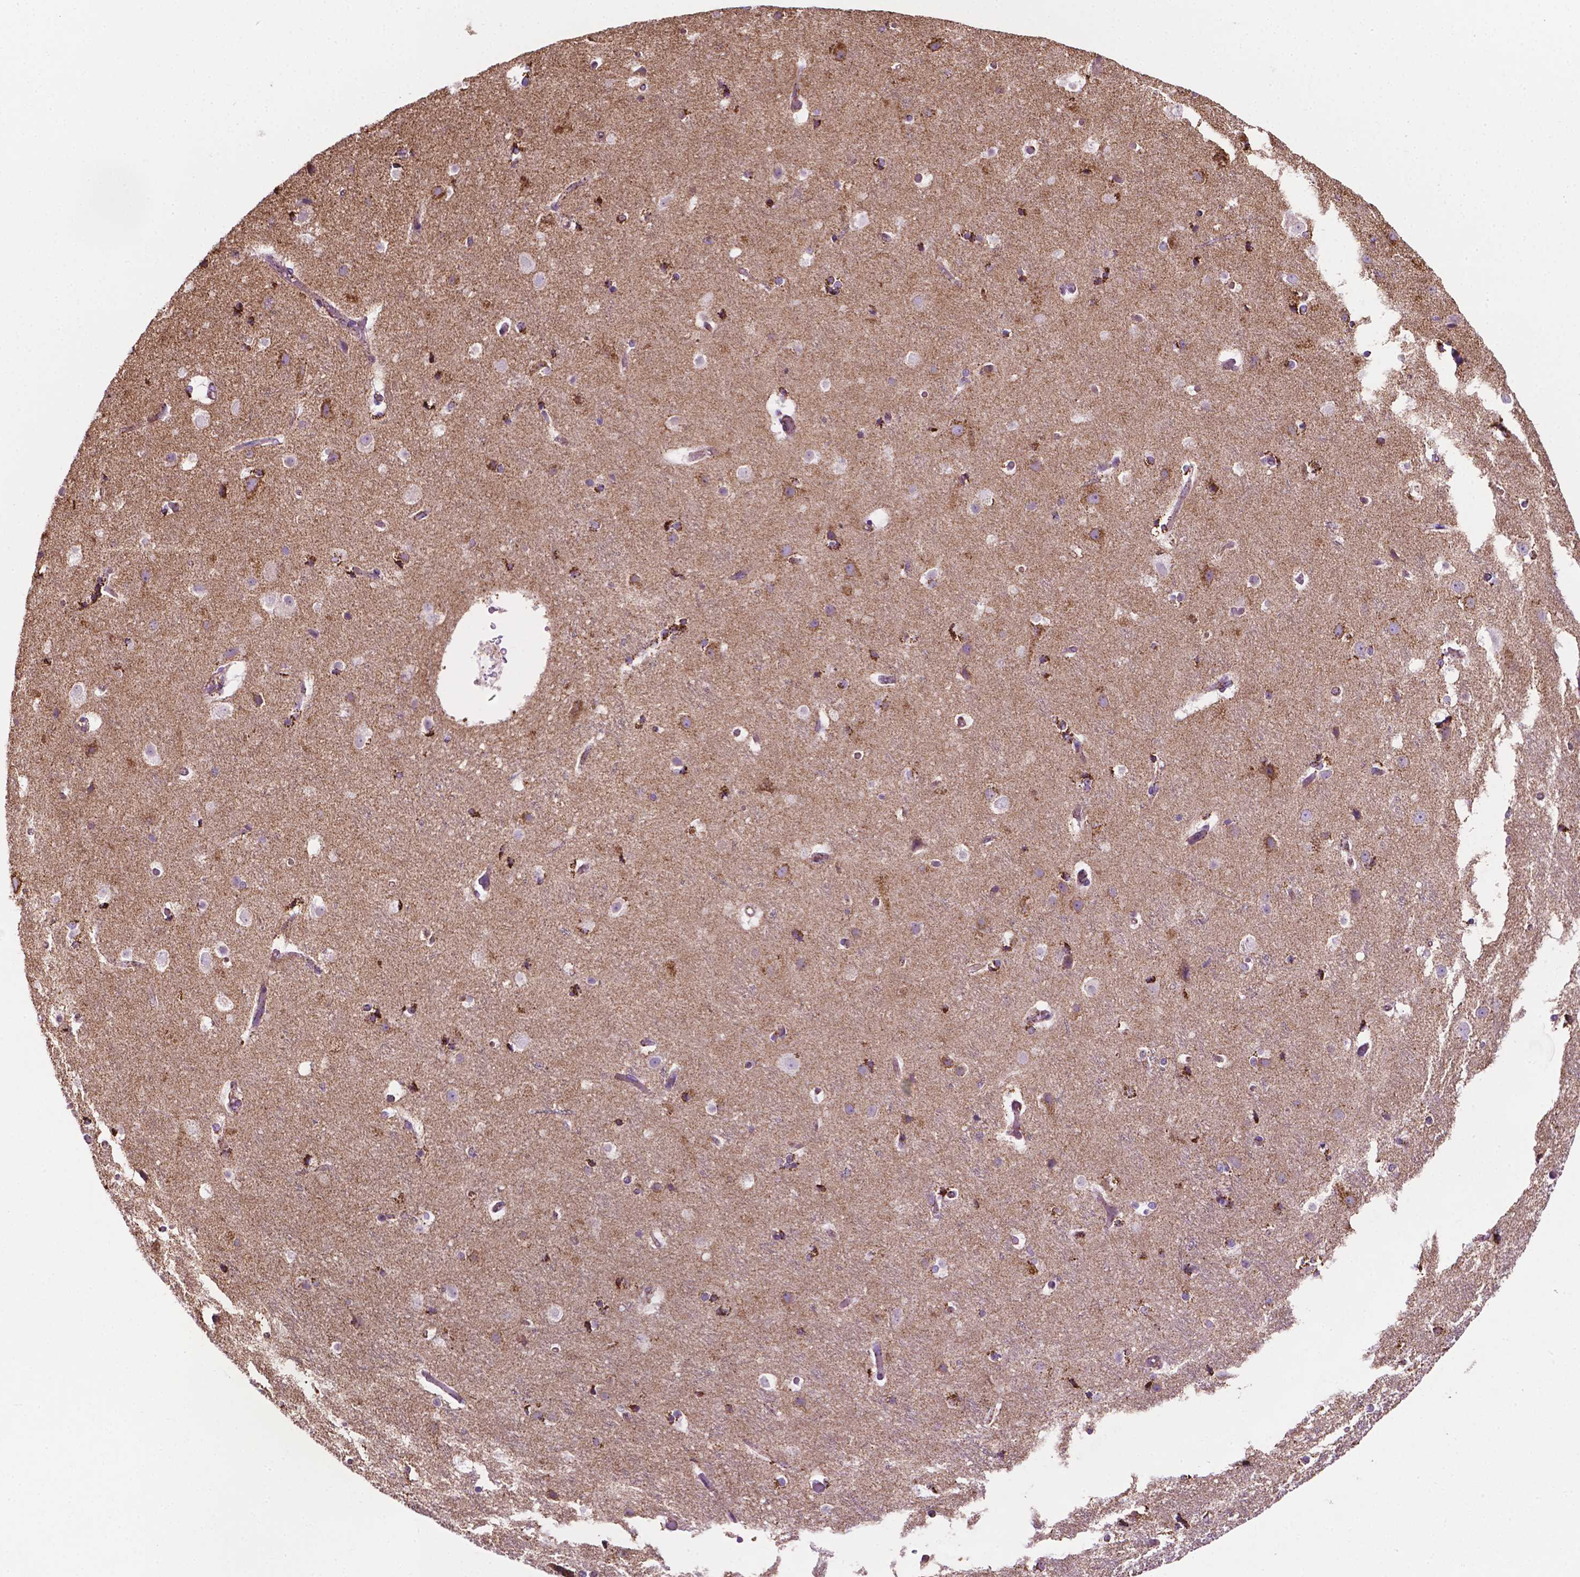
{"staining": {"intensity": "weak", "quantity": "25%-75%", "location": "cytoplasmic/membranous"}, "tissue": "cerebral cortex", "cell_type": "Endothelial cells", "image_type": "normal", "snomed": [{"axis": "morphology", "description": "Normal tissue, NOS"}, {"axis": "topography", "description": "Cerebral cortex"}], "caption": "IHC (DAB (3,3'-diaminobenzidine)) staining of unremarkable cerebral cortex exhibits weak cytoplasmic/membranous protein staining in about 25%-75% of endothelial cells.", "gene": "RMDN3", "patient": {"sex": "female", "age": 52}}